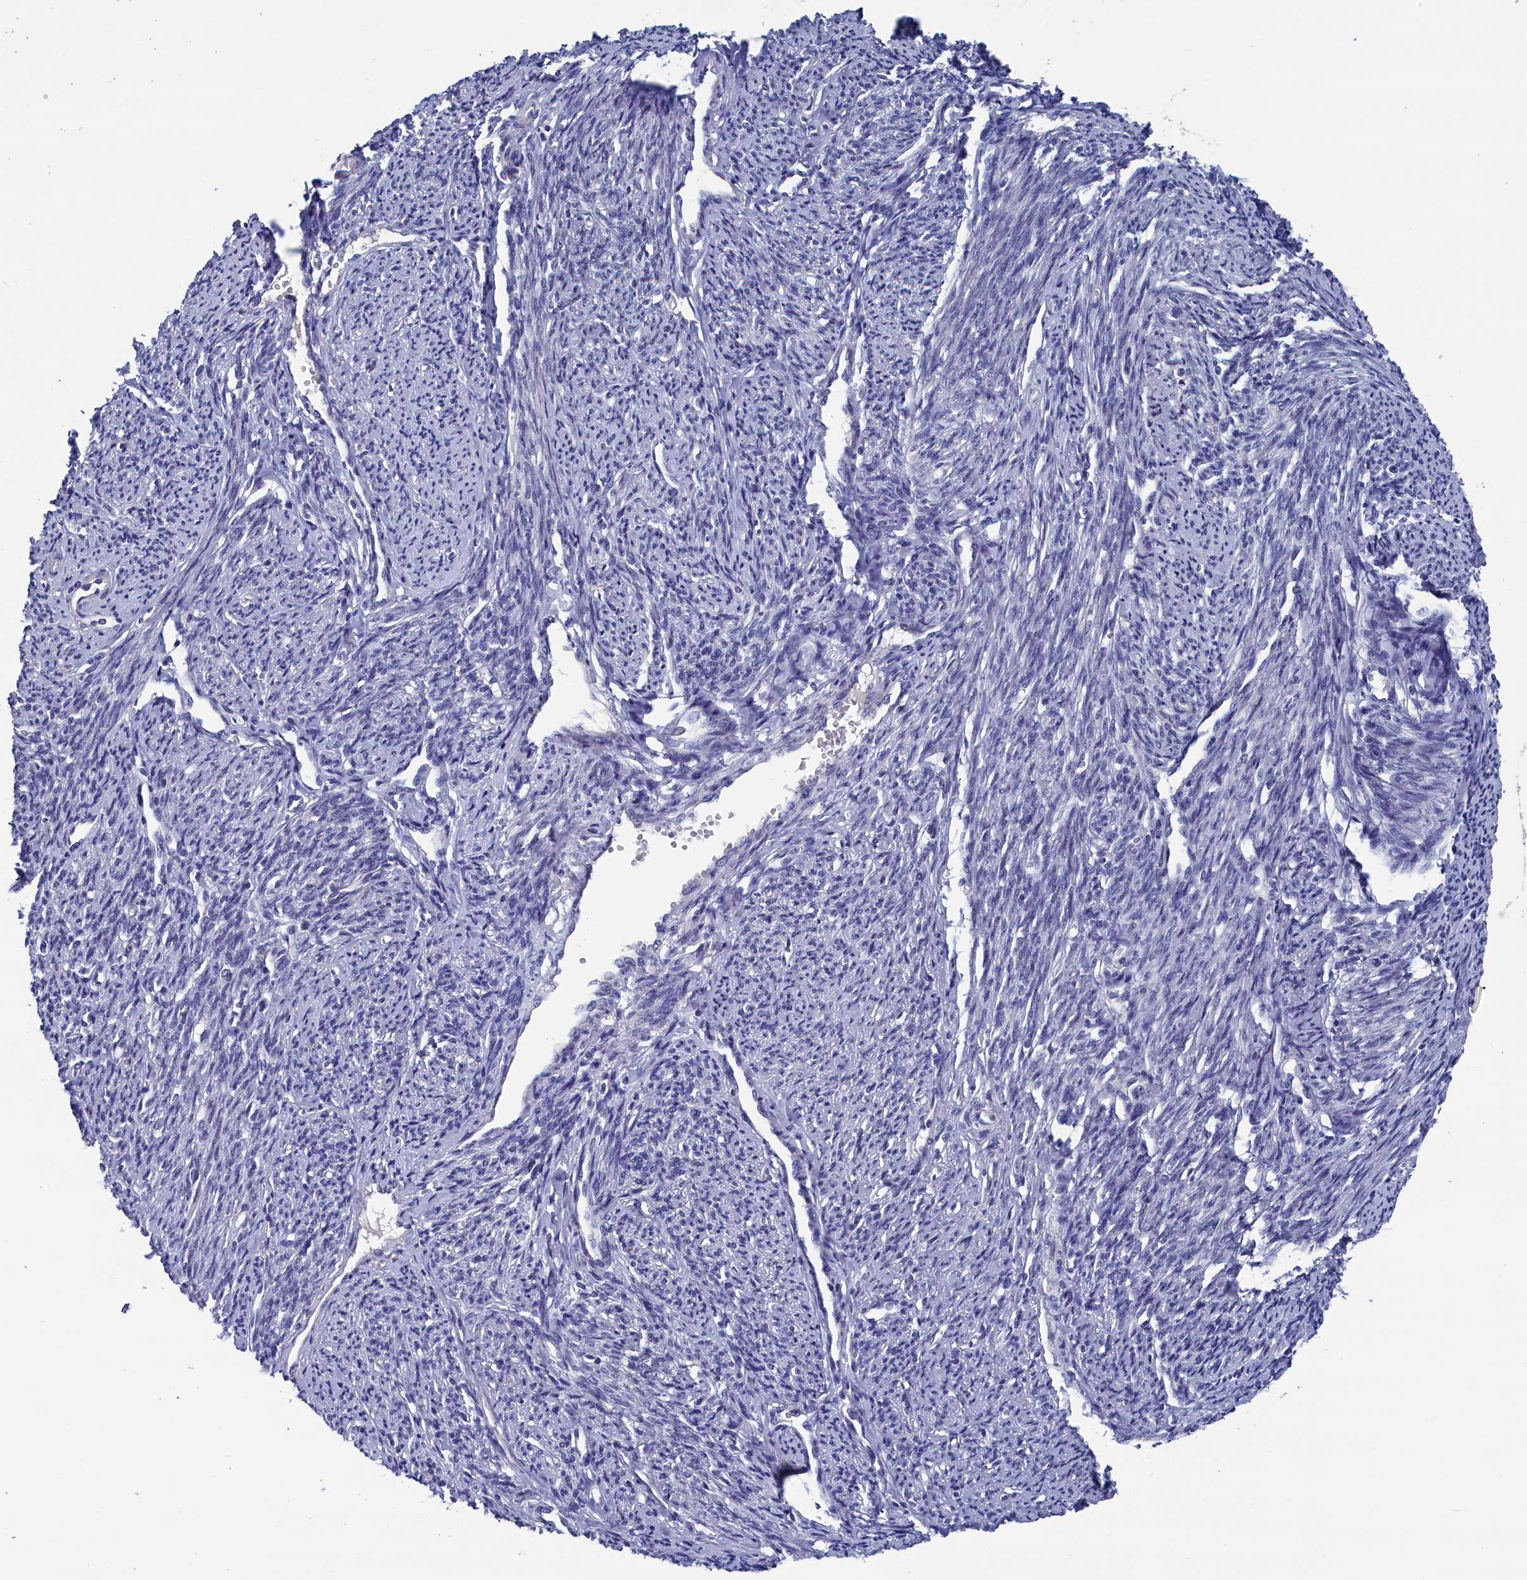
{"staining": {"intensity": "weak", "quantity": "25%-75%", "location": "cytoplasmic/membranous"}, "tissue": "smooth muscle", "cell_type": "Smooth muscle cells", "image_type": "normal", "snomed": [{"axis": "morphology", "description": "Normal tissue, NOS"}, {"axis": "topography", "description": "Smooth muscle"}, {"axis": "topography", "description": "Uterus"}], "caption": "The image exhibits immunohistochemical staining of normal smooth muscle. There is weak cytoplasmic/membranous expression is identified in approximately 25%-75% of smooth muscle cells.", "gene": "SPATA13", "patient": {"sex": "female", "age": 59}}